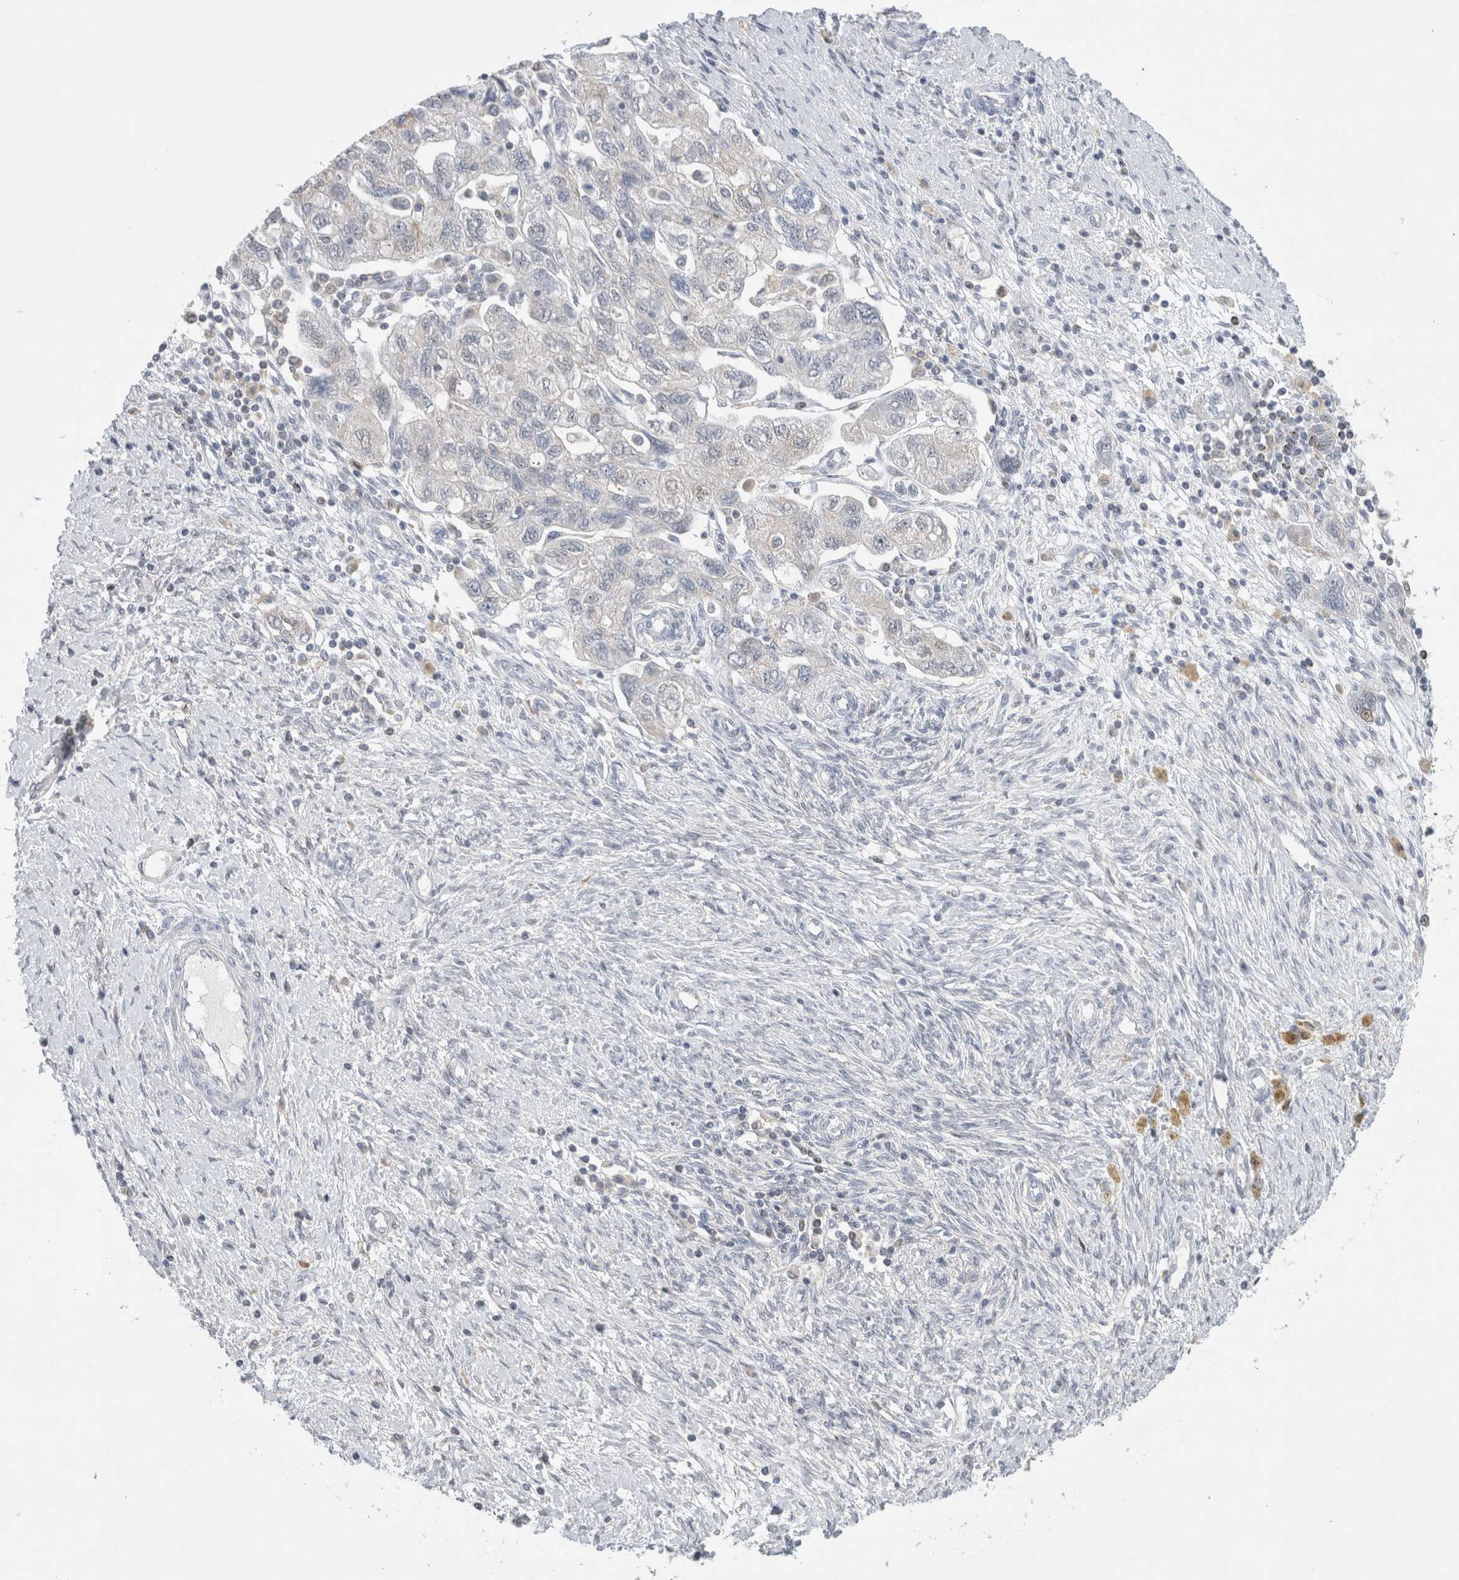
{"staining": {"intensity": "negative", "quantity": "none", "location": "none"}, "tissue": "ovarian cancer", "cell_type": "Tumor cells", "image_type": "cancer", "snomed": [{"axis": "morphology", "description": "Carcinoma, NOS"}, {"axis": "morphology", "description": "Cystadenocarcinoma, serous, NOS"}, {"axis": "topography", "description": "Ovary"}], "caption": "Immunohistochemistry histopathology image of human ovarian serous cystadenocarcinoma stained for a protein (brown), which reveals no staining in tumor cells.", "gene": "AGMAT", "patient": {"sex": "female", "age": 69}}